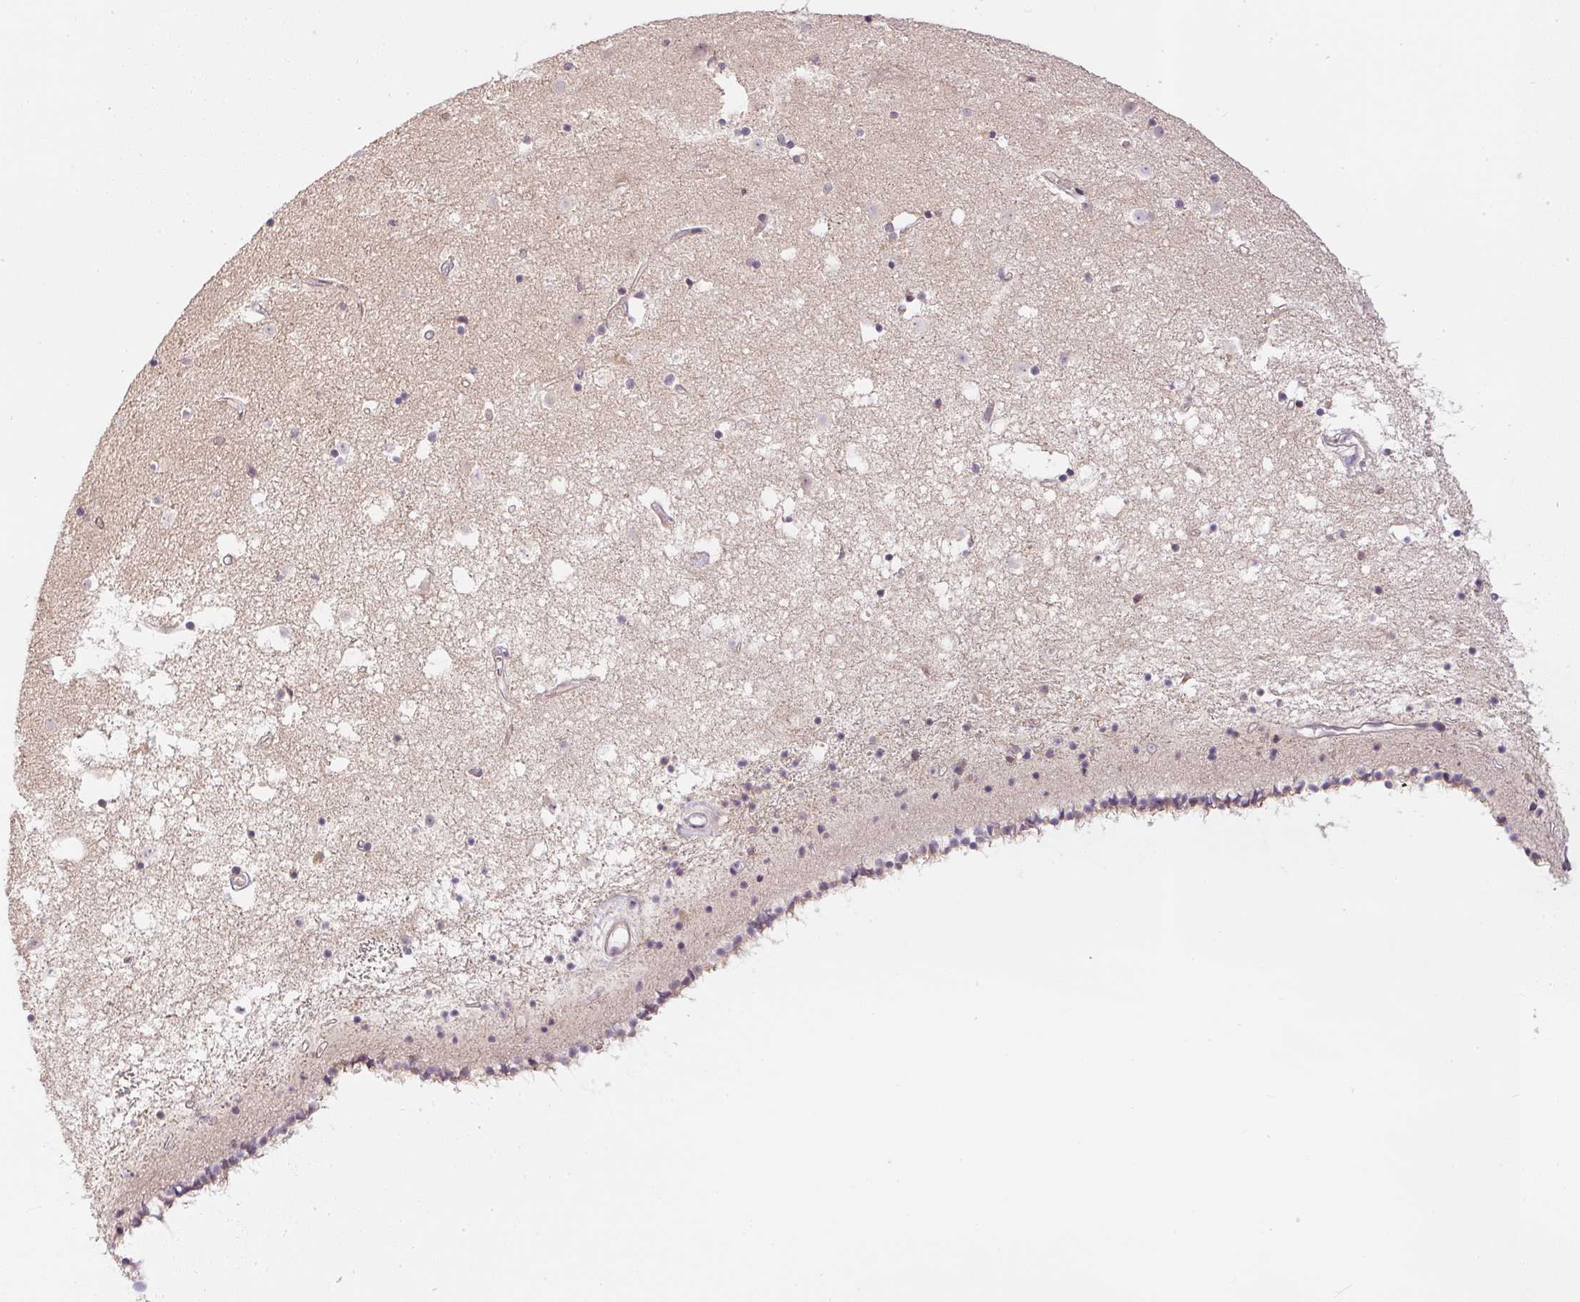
{"staining": {"intensity": "weak", "quantity": "<25%", "location": "nuclear"}, "tissue": "caudate", "cell_type": "Glial cells", "image_type": "normal", "snomed": [{"axis": "morphology", "description": "Normal tissue, NOS"}, {"axis": "topography", "description": "Lateral ventricle wall"}], "caption": "Human caudate stained for a protein using immunohistochemistry reveals no expression in glial cells.", "gene": "TTC23L", "patient": {"sex": "female", "age": 71}}